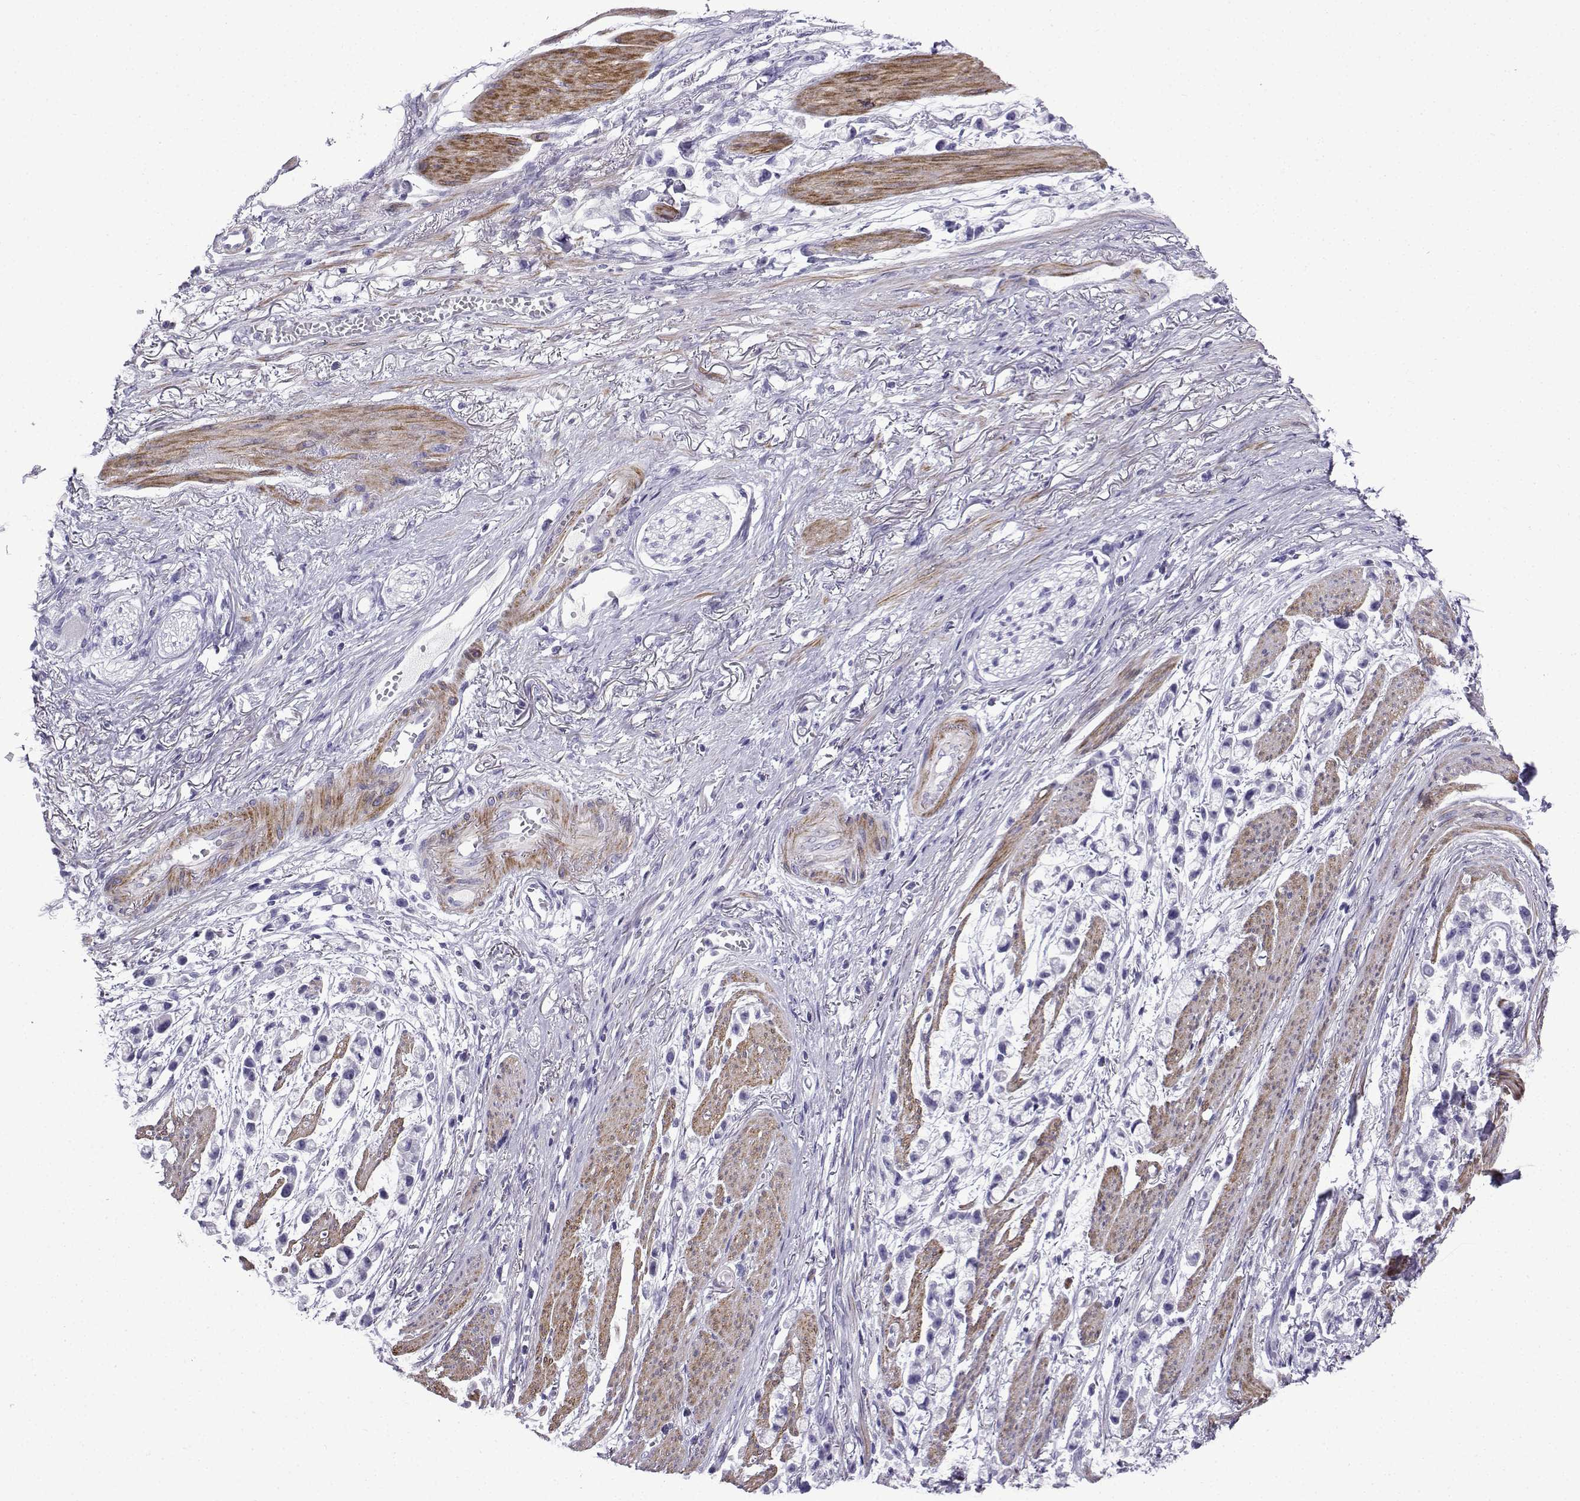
{"staining": {"intensity": "negative", "quantity": "none", "location": "none"}, "tissue": "stomach cancer", "cell_type": "Tumor cells", "image_type": "cancer", "snomed": [{"axis": "morphology", "description": "Adenocarcinoma, NOS"}, {"axis": "topography", "description": "Stomach"}], "caption": "Tumor cells show no significant positivity in stomach adenocarcinoma. (DAB (3,3'-diaminobenzidine) immunohistochemistry (IHC) with hematoxylin counter stain).", "gene": "KCNF1", "patient": {"sex": "female", "age": 81}}